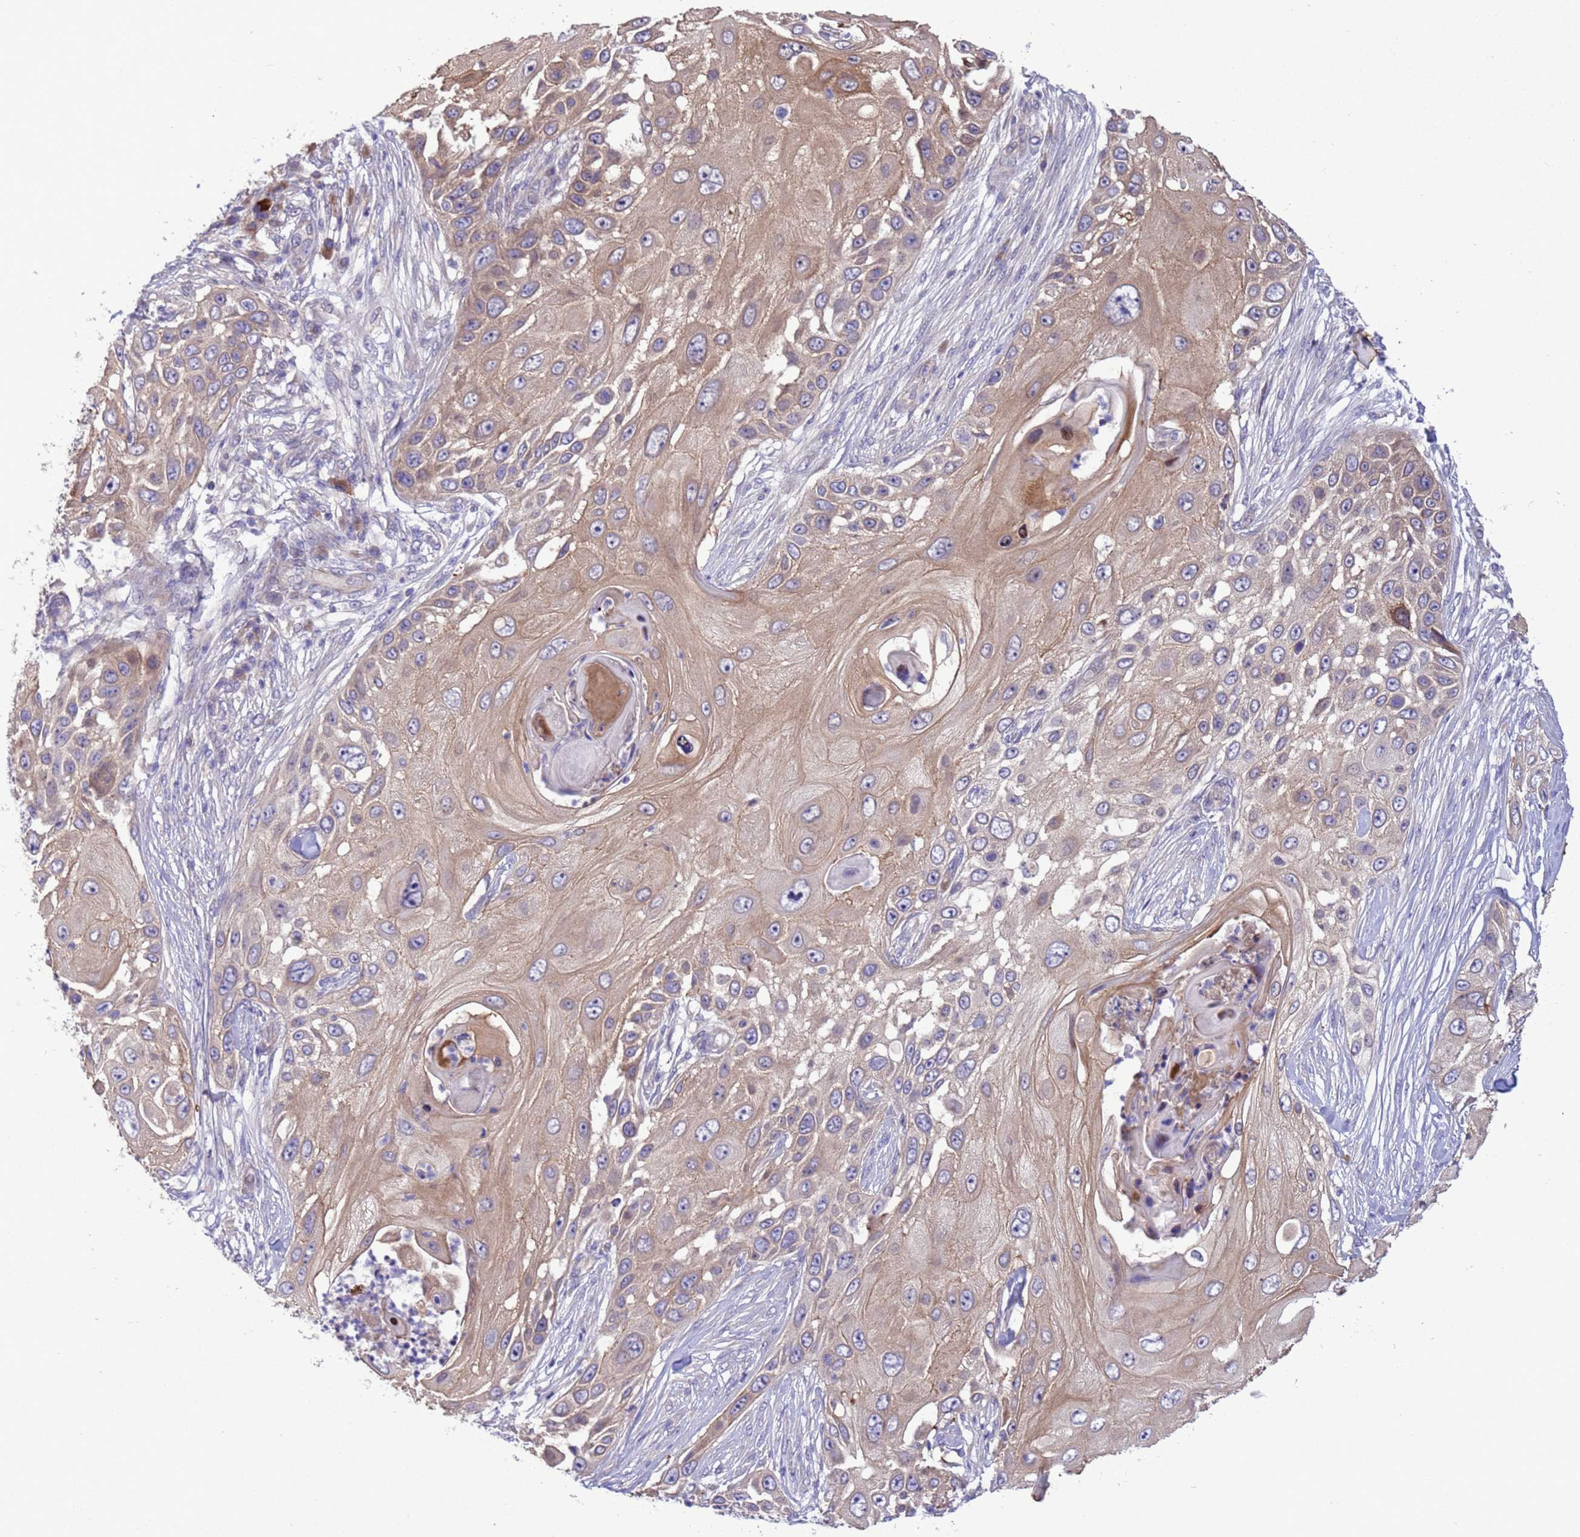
{"staining": {"intensity": "weak", "quantity": "<25%", "location": "cytoplasmic/membranous"}, "tissue": "skin cancer", "cell_type": "Tumor cells", "image_type": "cancer", "snomed": [{"axis": "morphology", "description": "Squamous cell carcinoma, NOS"}, {"axis": "topography", "description": "Skin"}], "caption": "Photomicrograph shows no significant protein expression in tumor cells of skin squamous cell carcinoma.", "gene": "GJA10", "patient": {"sex": "female", "age": 44}}